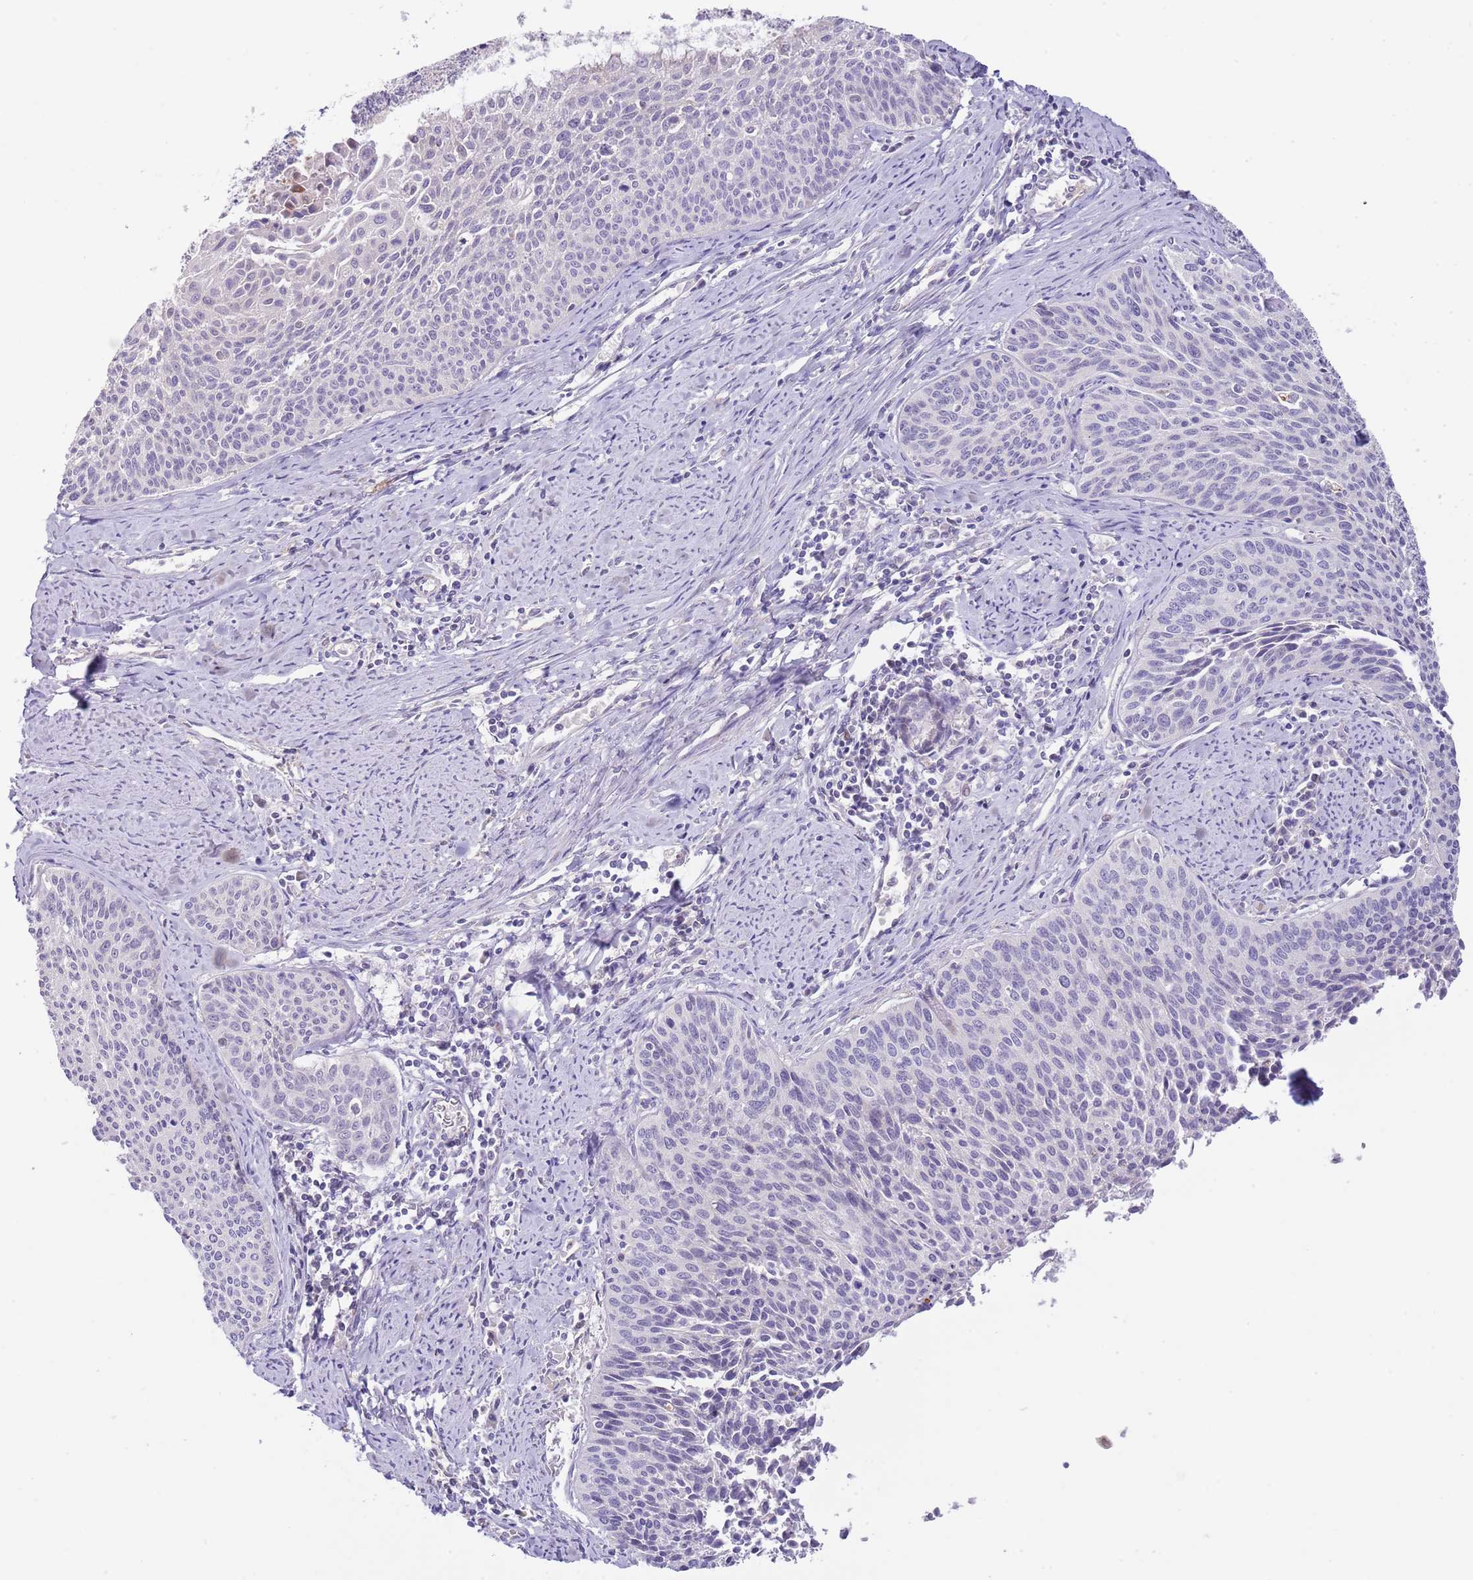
{"staining": {"intensity": "negative", "quantity": "none", "location": "none"}, "tissue": "cervical cancer", "cell_type": "Tumor cells", "image_type": "cancer", "snomed": [{"axis": "morphology", "description": "Squamous cell carcinoma, NOS"}, {"axis": "topography", "description": "Cervix"}], "caption": "IHC photomicrograph of human cervical squamous cell carcinoma stained for a protein (brown), which displays no positivity in tumor cells.", "gene": "AP1S2", "patient": {"sex": "female", "age": 55}}